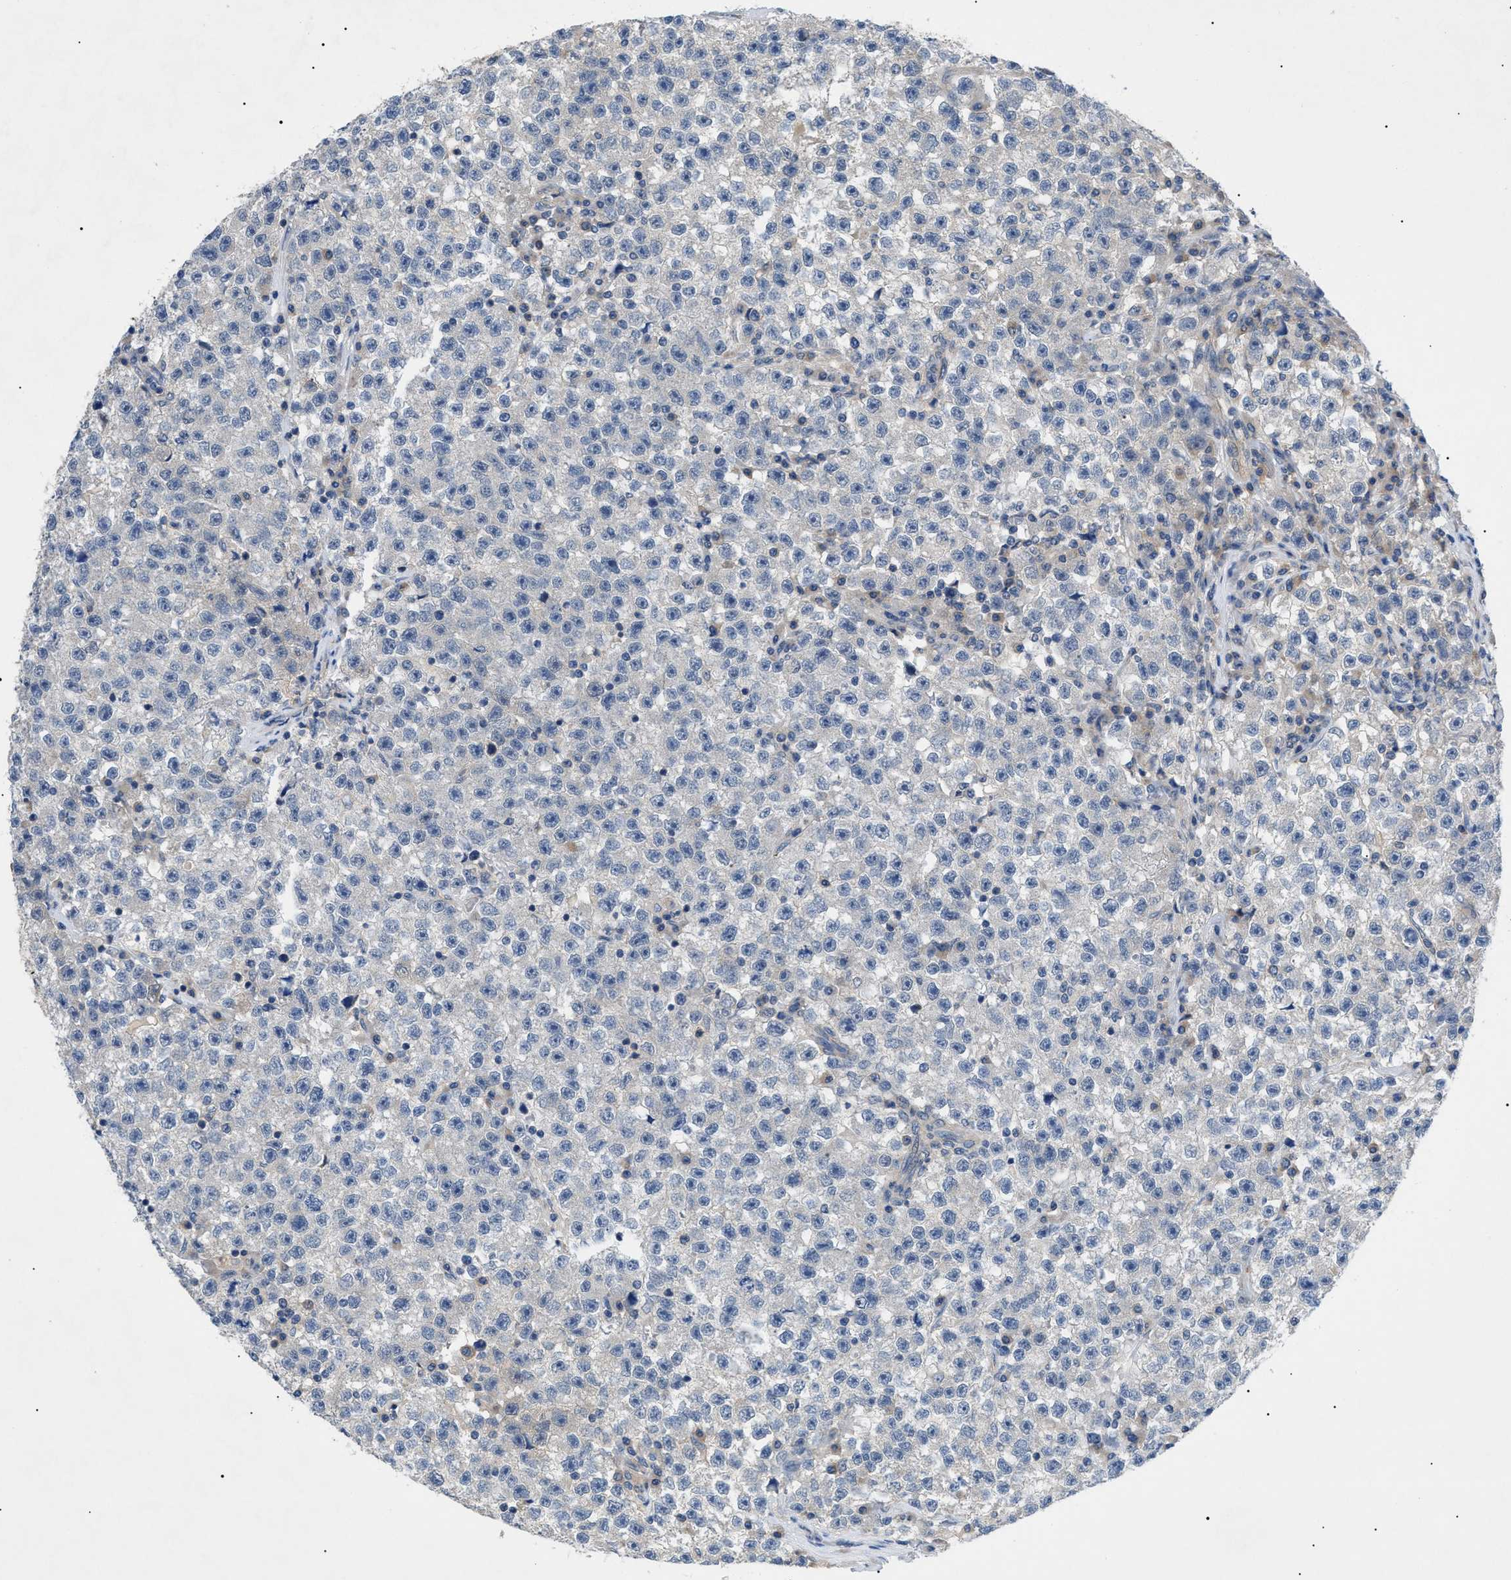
{"staining": {"intensity": "weak", "quantity": "25%-75%", "location": "cytoplasmic/membranous"}, "tissue": "testis cancer", "cell_type": "Tumor cells", "image_type": "cancer", "snomed": [{"axis": "morphology", "description": "Seminoma, NOS"}, {"axis": "topography", "description": "Testis"}], "caption": "Tumor cells demonstrate weak cytoplasmic/membranous positivity in about 25%-75% of cells in testis cancer (seminoma).", "gene": "RIPK1", "patient": {"sex": "male", "age": 22}}